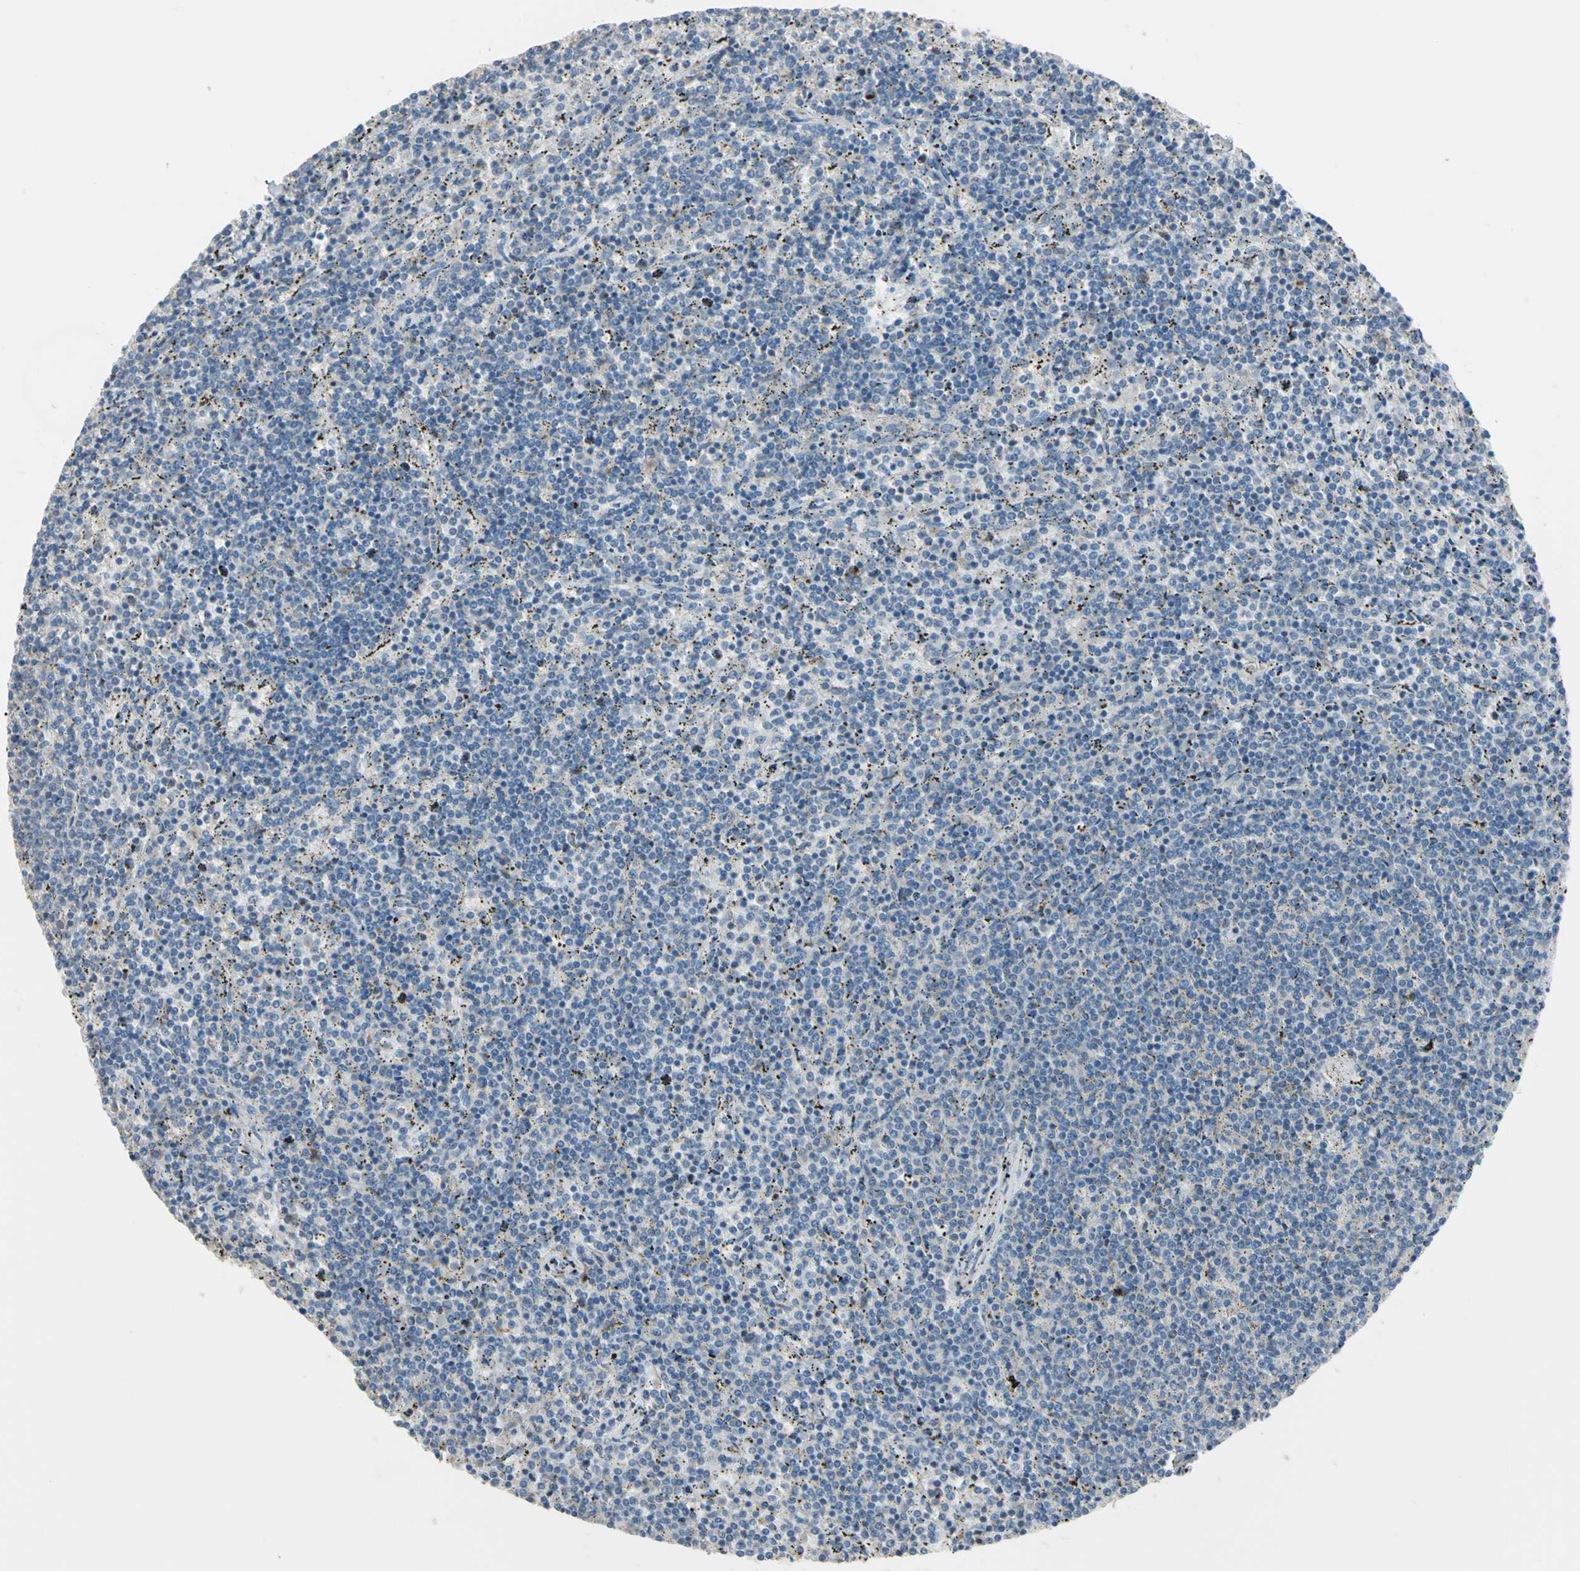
{"staining": {"intensity": "negative", "quantity": "none", "location": "none"}, "tissue": "lymphoma", "cell_type": "Tumor cells", "image_type": "cancer", "snomed": [{"axis": "morphology", "description": "Malignant lymphoma, non-Hodgkin's type, Low grade"}, {"axis": "topography", "description": "Spleen"}], "caption": "Tumor cells show no significant staining in low-grade malignant lymphoma, non-Hodgkin's type.", "gene": "B4GALT3", "patient": {"sex": "female", "age": 50}}